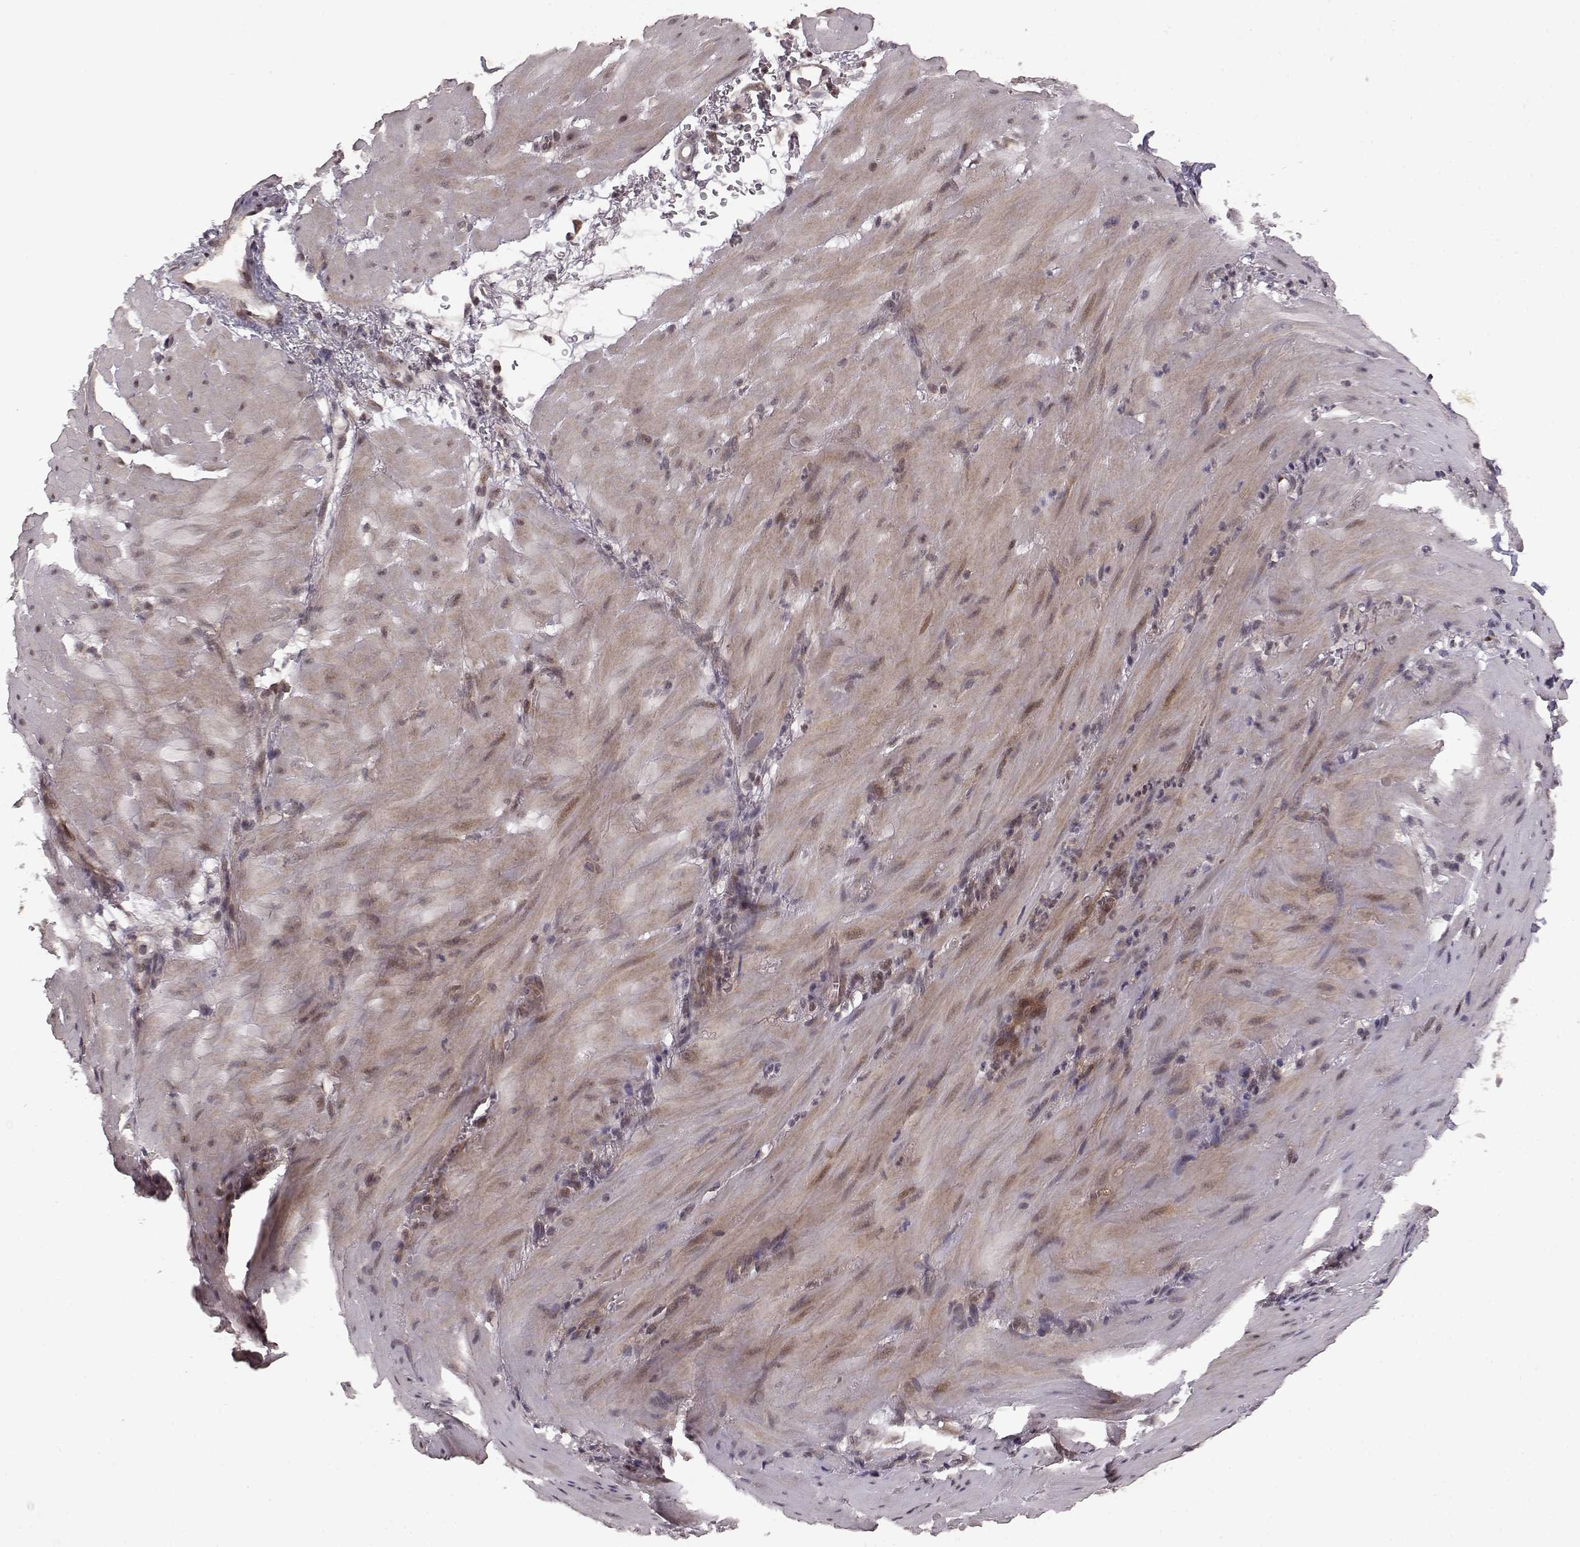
{"staining": {"intensity": "weak", "quantity": ">75%", "location": "cytoplasmic/membranous"}, "tissue": "stomach cancer", "cell_type": "Tumor cells", "image_type": "cancer", "snomed": [{"axis": "morphology", "description": "Normal tissue, NOS"}, {"axis": "morphology", "description": "Adenocarcinoma, NOS"}, {"axis": "topography", "description": "Esophagus"}, {"axis": "topography", "description": "Stomach, upper"}], "caption": "Protein staining reveals weak cytoplasmic/membranous expression in approximately >75% of tumor cells in stomach adenocarcinoma.", "gene": "ELOVL5", "patient": {"sex": "male", "age": 74}}